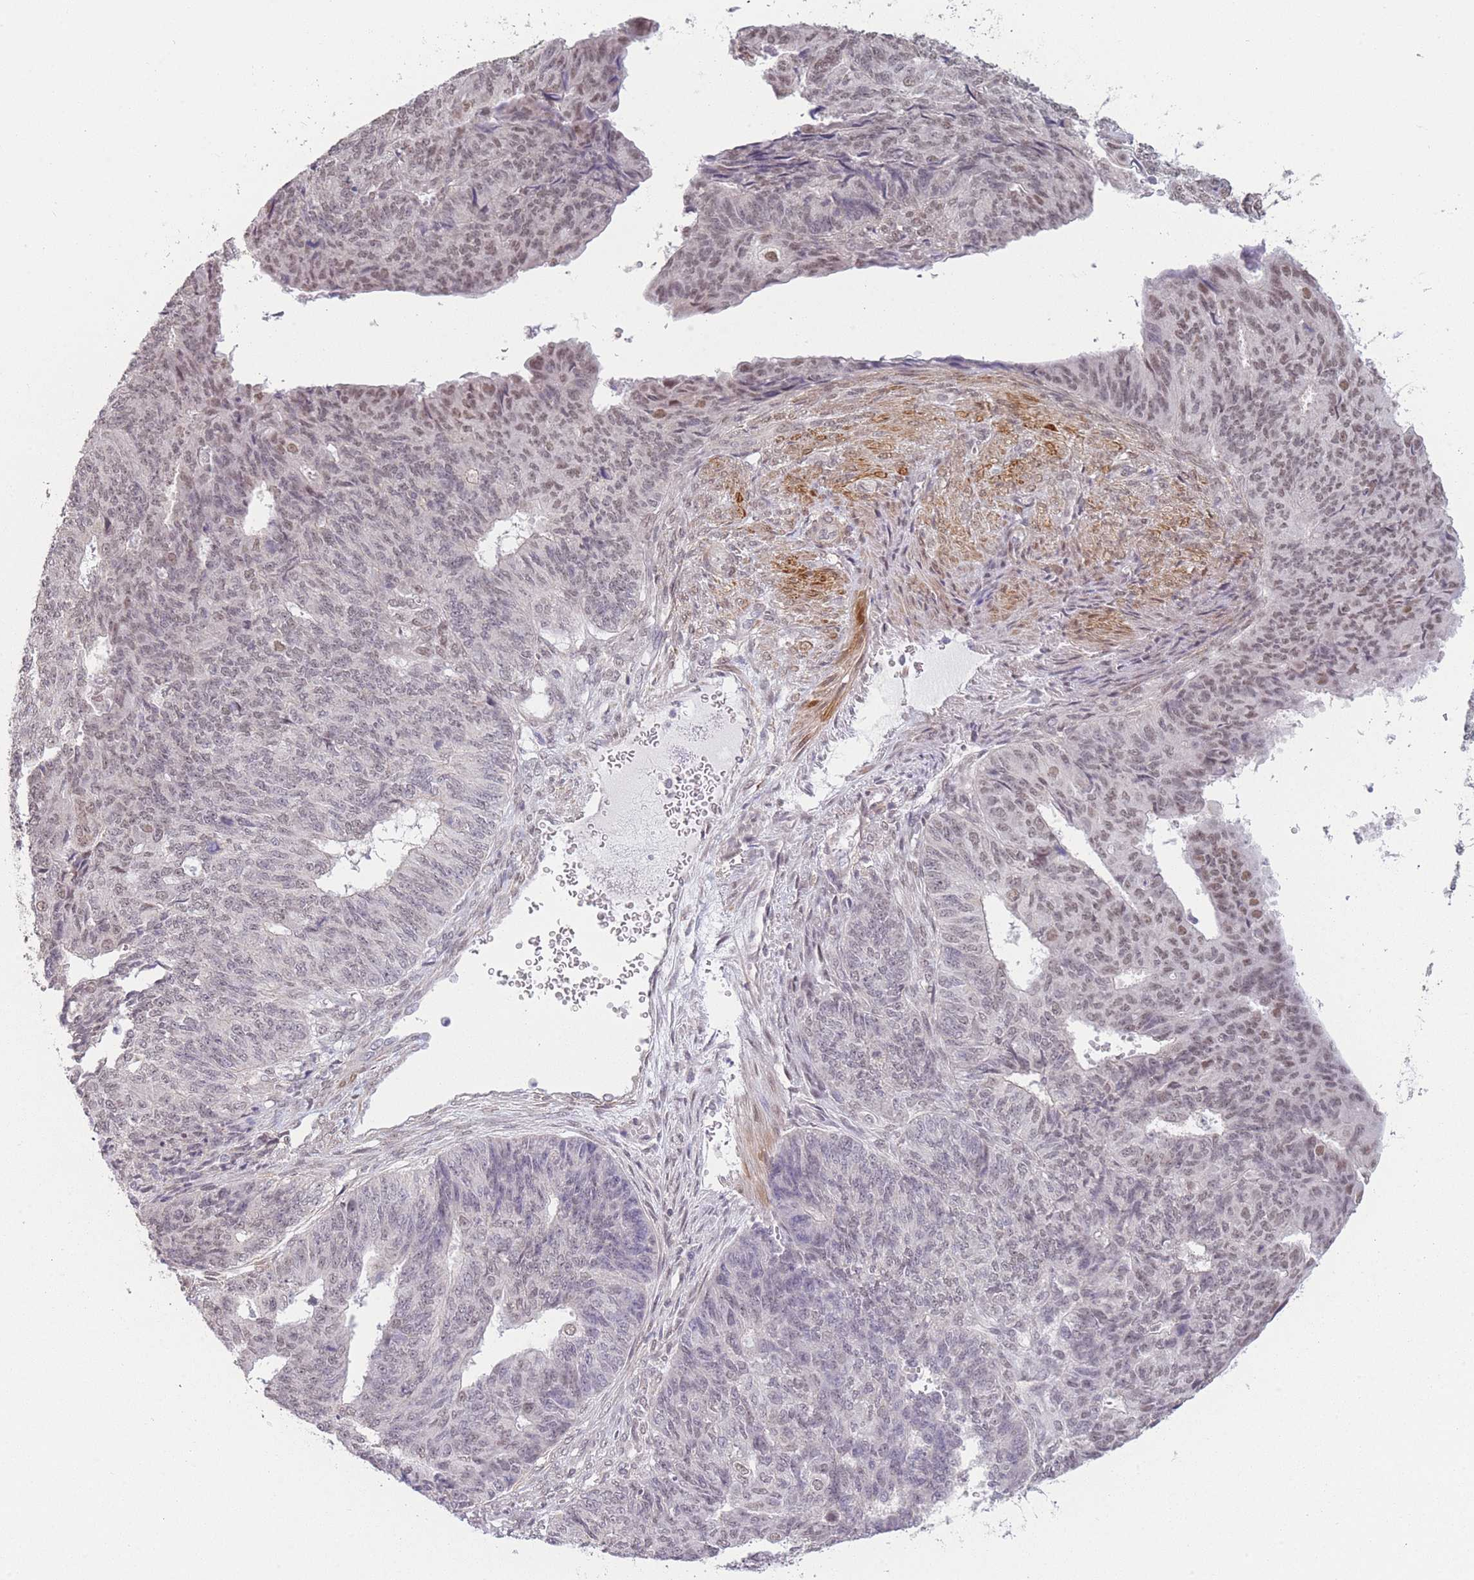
{"staining": {"intensity": "moderate", "quantity": "25%-75%", "location": "nuclear"}, "tissue": "endometrial cancer", "cell_type": "Tumor cells", "image_type": "cancer", "snomed": [{"axis": "morphology", "description": "Adenocarcinoma, NOS"}, {"axis": "topography", "description": "Endometrium"}], "caption": "IHC photomicrograph of endometrial cancer stained for a protein (brown), which demonstrates medium levels of moderate nuclear staining in about 25%-75% of tumor cells.", "gene": "SIN3B", "patient": {"sex": "female", "age": 32}}